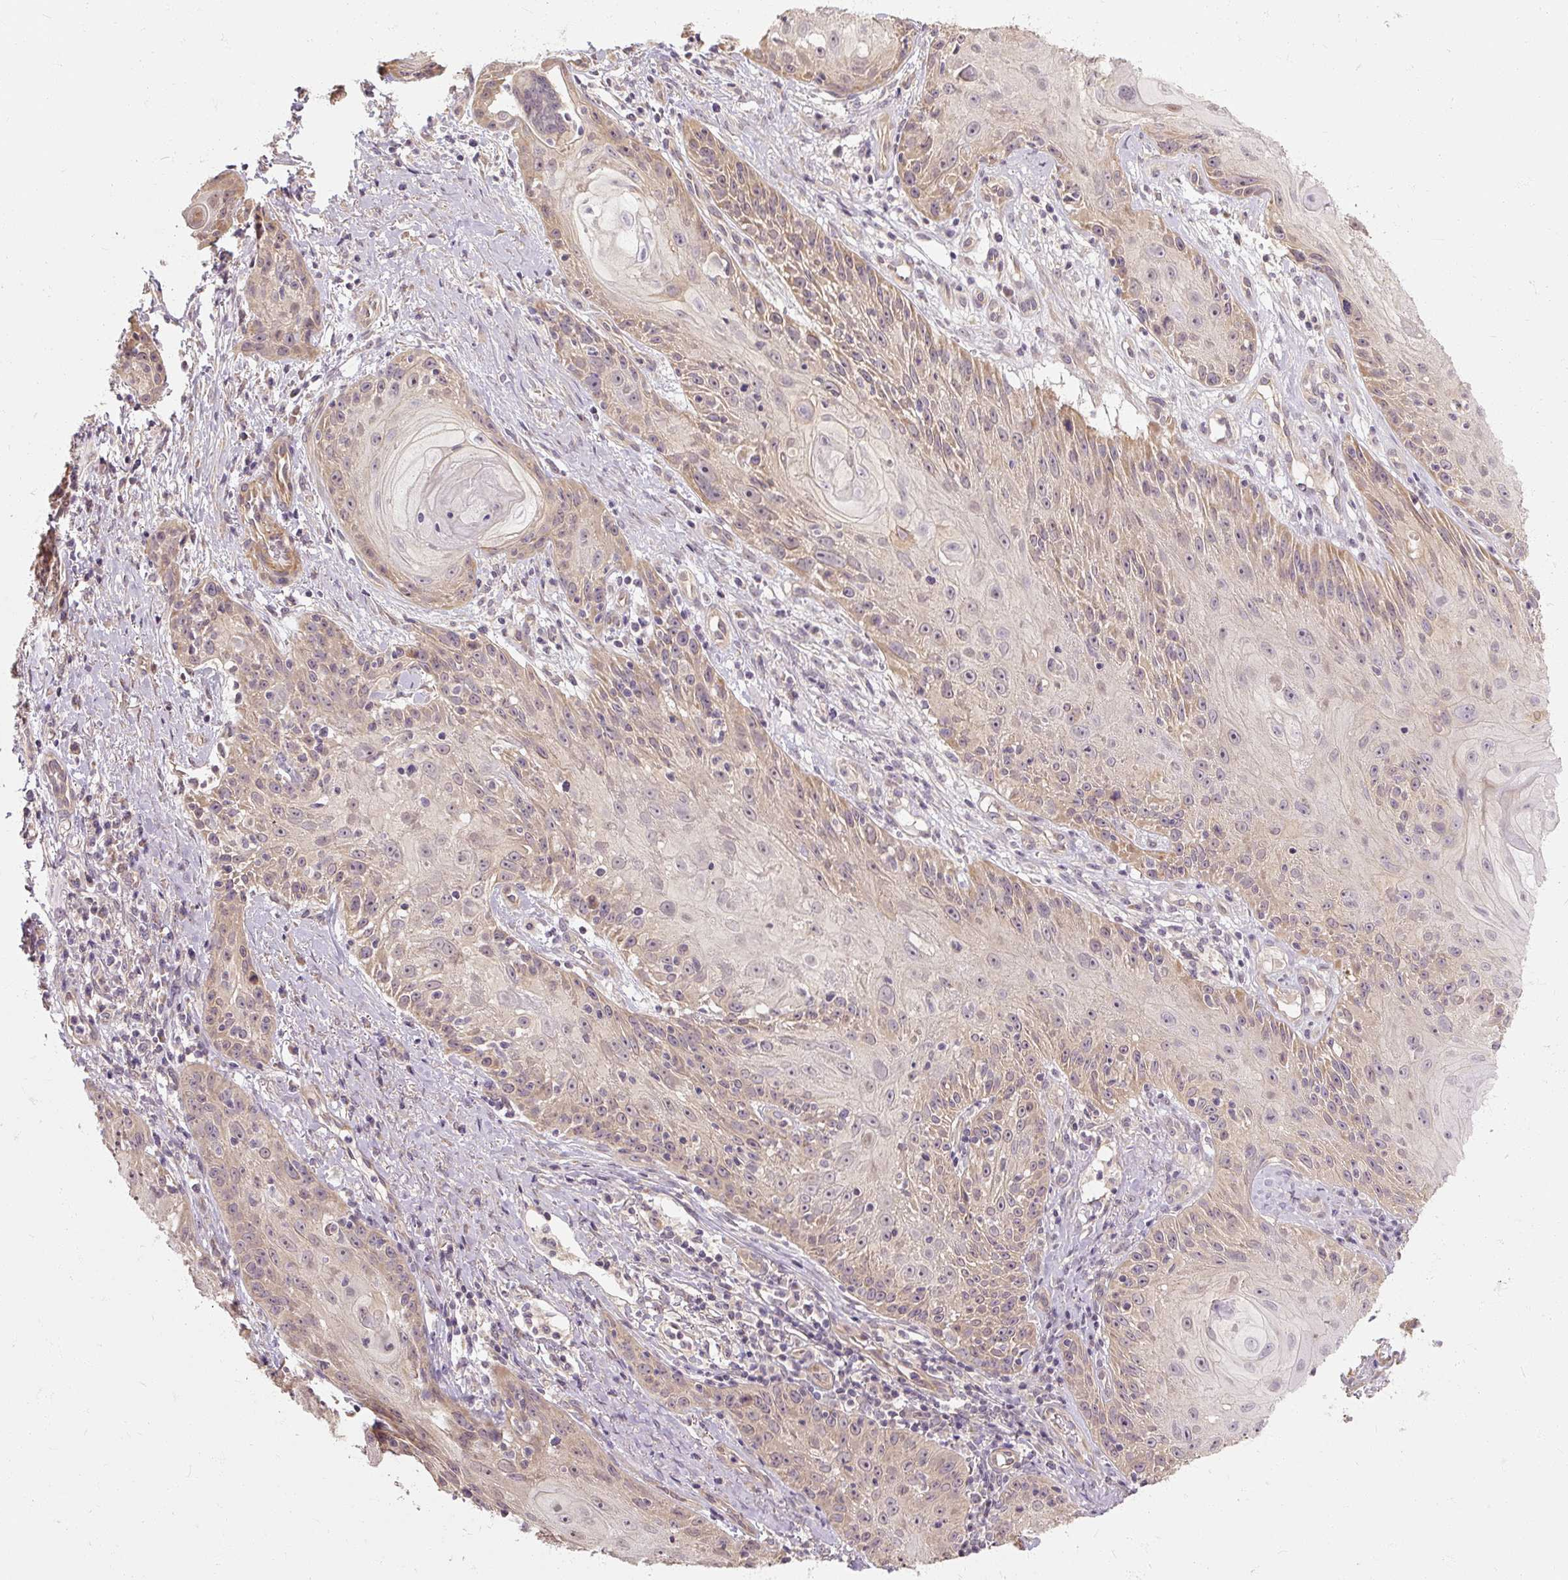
{"staining": {"intensity": "weak", "quantity": "25%-75%", "location": "cytoplasmic/membranous"}, "tissue": "skin cancer", "cell_type": "Tumor cells", "image_type": "cancer", "snomed": [{"axis": "morphology", "description": "Squamous cell carcinoma, NOS"}, {"axis": "topography", "description": "Skin"}, {"axis": "topography", "description": "Vulva"}], "caption": "Protein expression analysis of human skin cancer reveals weak cytoplasmic/membranous expression in about 25%-75% of tumor cells. Using DAB (3,3'-diaminobenzidine) (brown) and hematoxylin (blue) stains, captured at high magnification using brightfield microscopy.", "gene": "RB1CC1", "patient": {"sex": "female", "age": 76}}